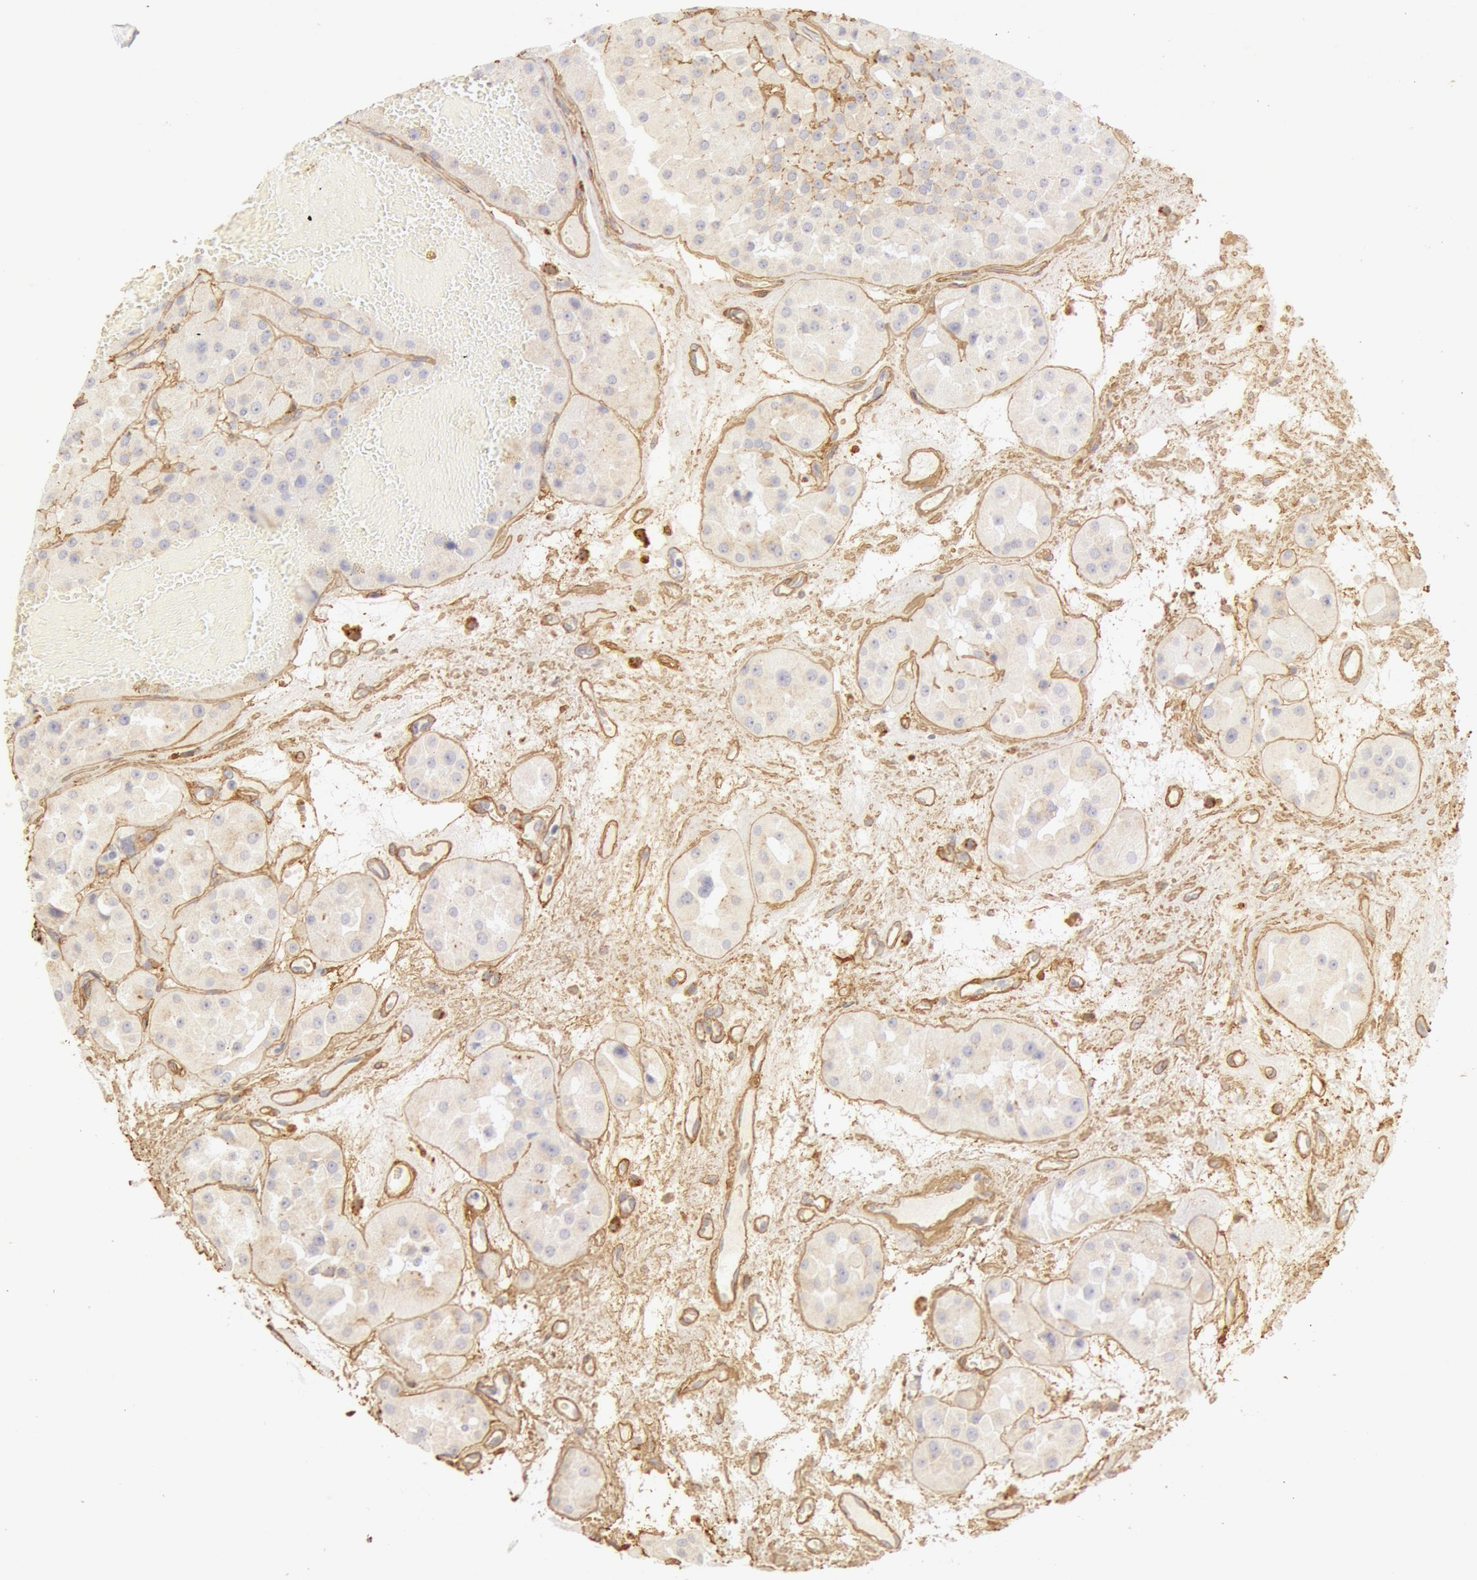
{"staining": {"intensity": "weak", "quantity": "<25%", "location": "cytoplasmic/membranous"}, "tissue": "renal cancer", "cell_type": "Tumor cells", "image_type": "cancer", "snomed": [{"axis": "morphology", "description": "Adenocarcinoma, uncertain malignant potential"}, {"axis": "topography", "description": "Kidney"}], "caption": "Renal cancer (adenocarcinoma,  uncertain malignant potential) stained for a protein using immunohistochemistry demonstrates no expression tumor cells.", "gene": "COL4A1", "patient": {"sex": "male", "age": 63}}